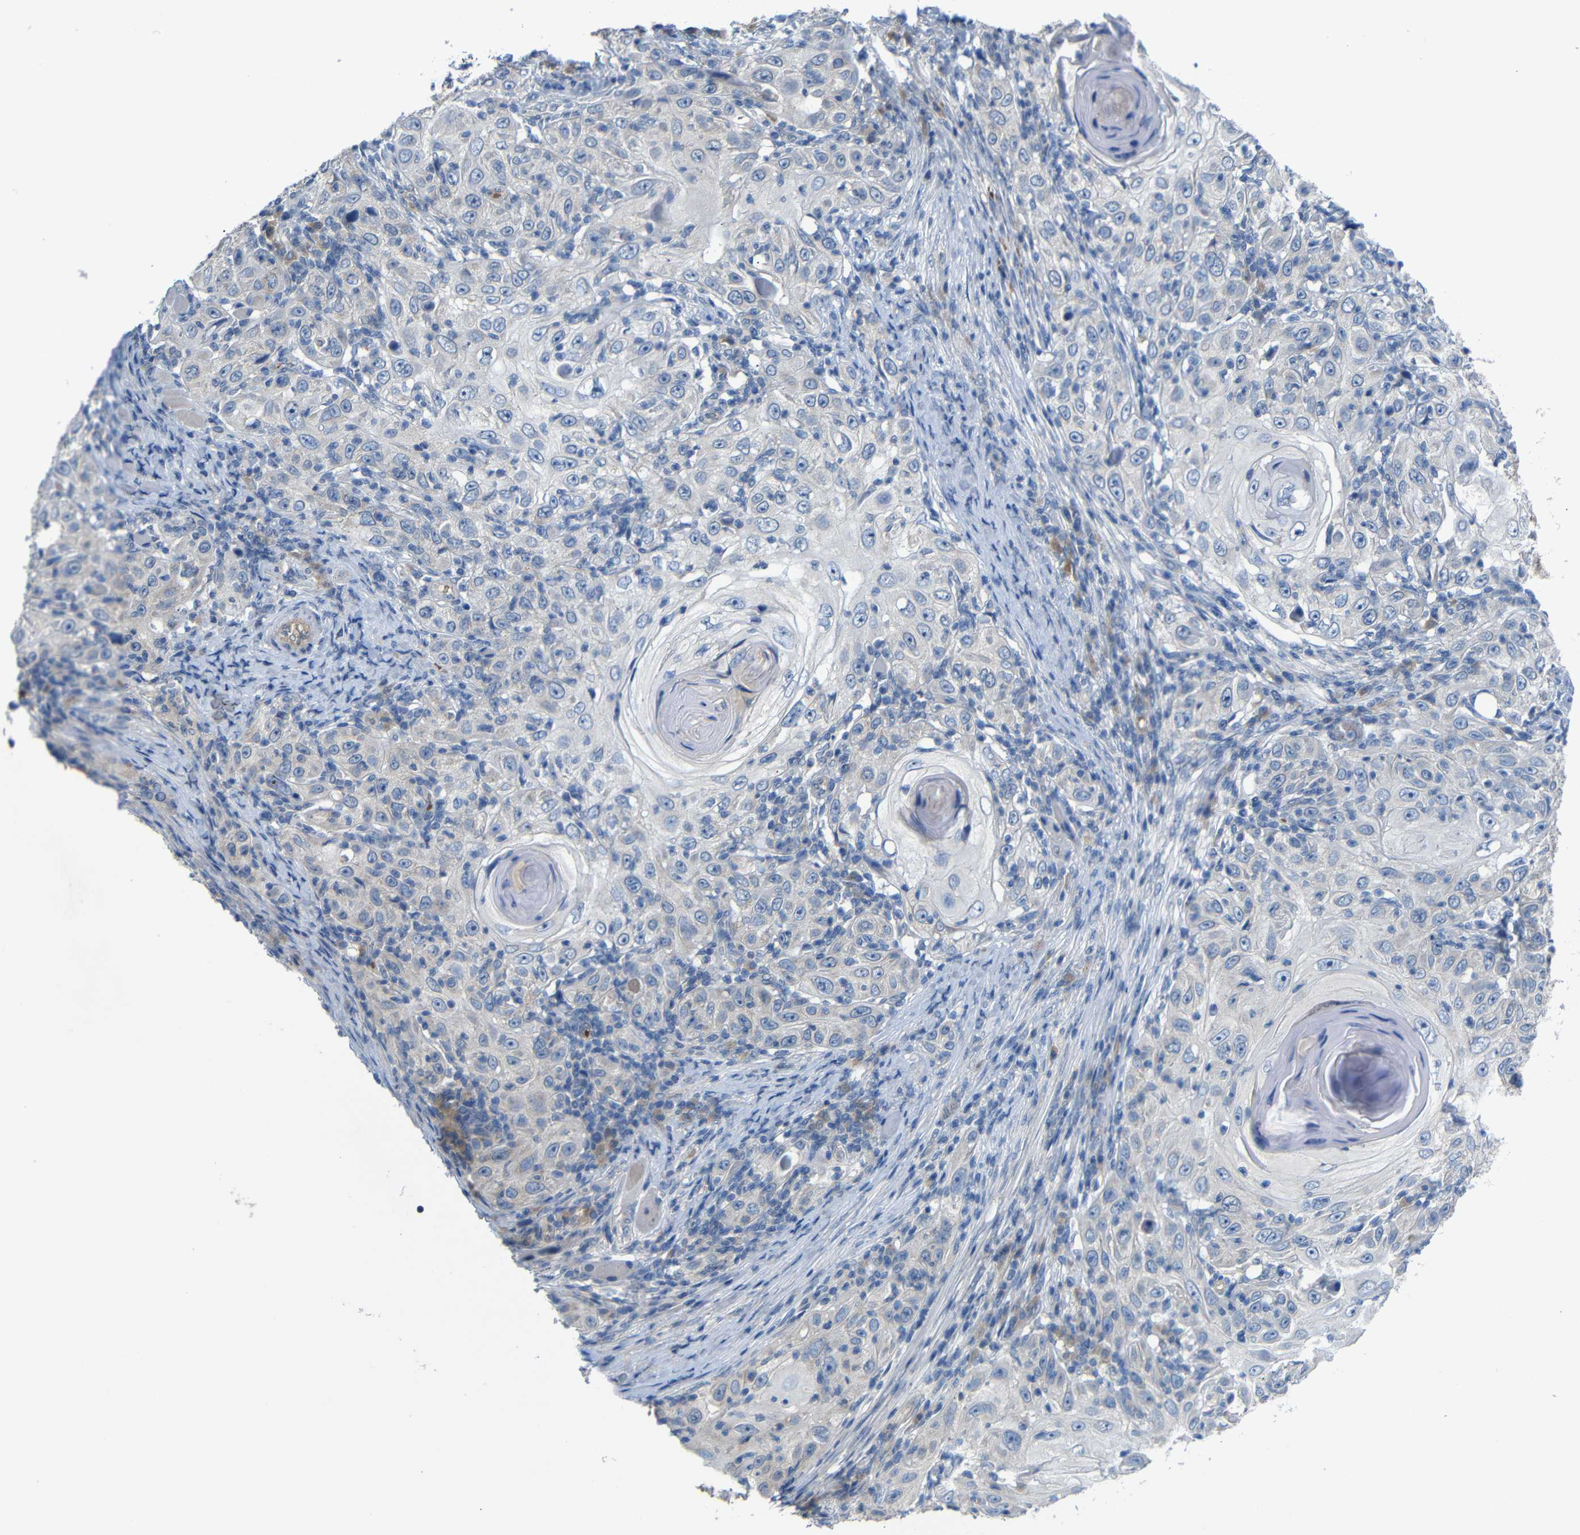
{"staining": {"intensity": "negative", "quantity": "none", "location": "none"}, "tissue": "skin cancer", "cell_type": "Tumor cells", "image_type": "cancer", "snomed": [{"axis": "morphology", "description": "Squamous cell carcinoma, NOS"}, {"axis": "topography", "description": "Skin"}], "caption": "Immunohistochemistry of skin cancer displays no positivity in tumor cells.", "gene": "TBC1D32", "patient": {"sex": "female", "age": 88}}